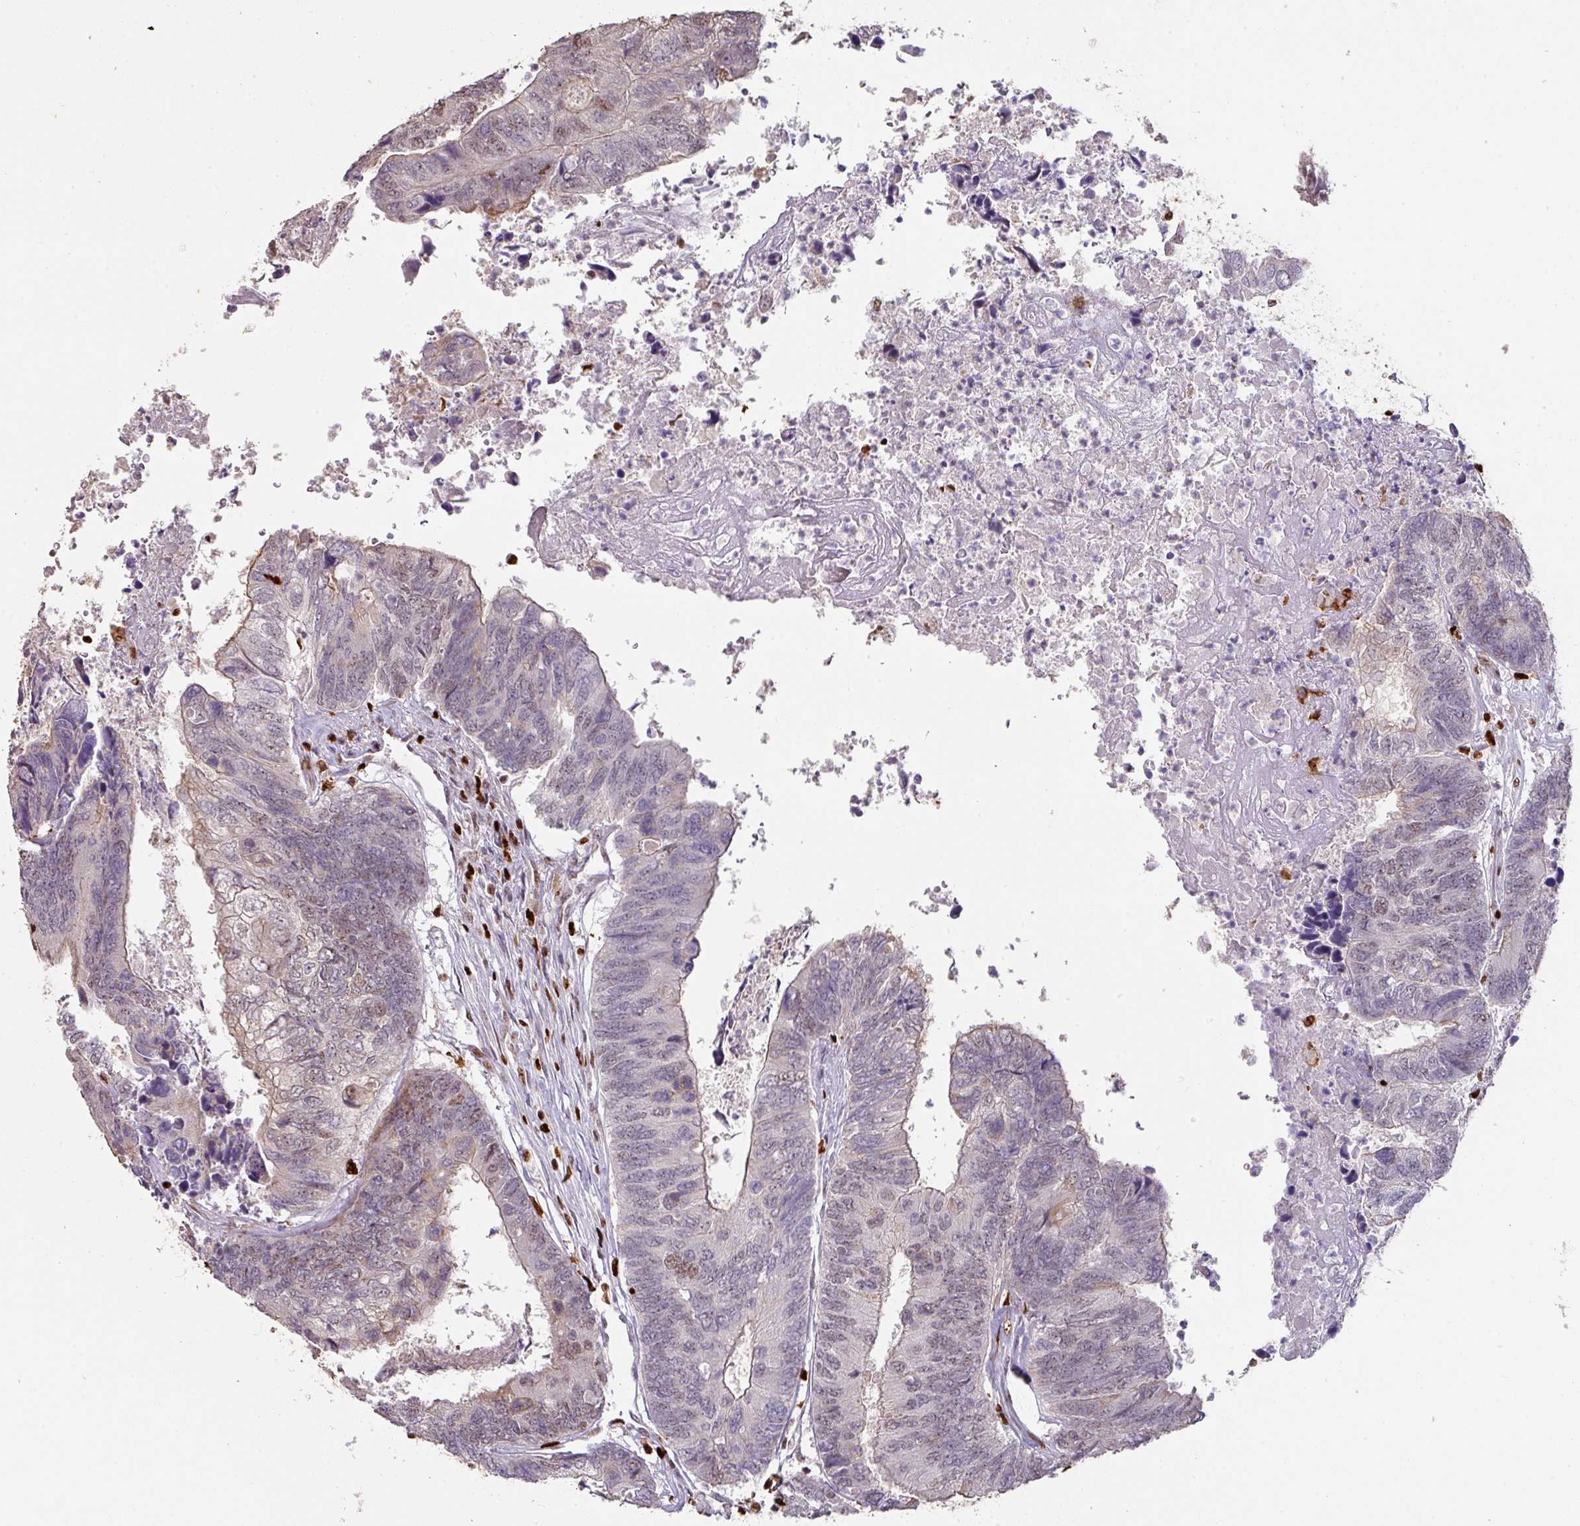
{"staining": {"intensity": "moderate", "quantity": "25%-75%", "location": "cytoplasmic/membranous,nuclear"}, "tissue": "colorectal cancer", "cell_type": "Tumor cells", "image_type": "cancer", "snomed": [{"axis": "morphology", "description": "Adenocarcinoma, NOS"}, {"axis": "topography", "description": "Colon"}], "caption": "This micrograph exhibits colorectal cancer stained with immunohistochemistry to label a protein in brown. The cytoplasmic/membranous and nuclear of tumor cells show moderate positivity for the protein. Nuclei are counter-stained blue.", "gene": "SAMHD1", "patient": {"sex": "female", "age": 67}}